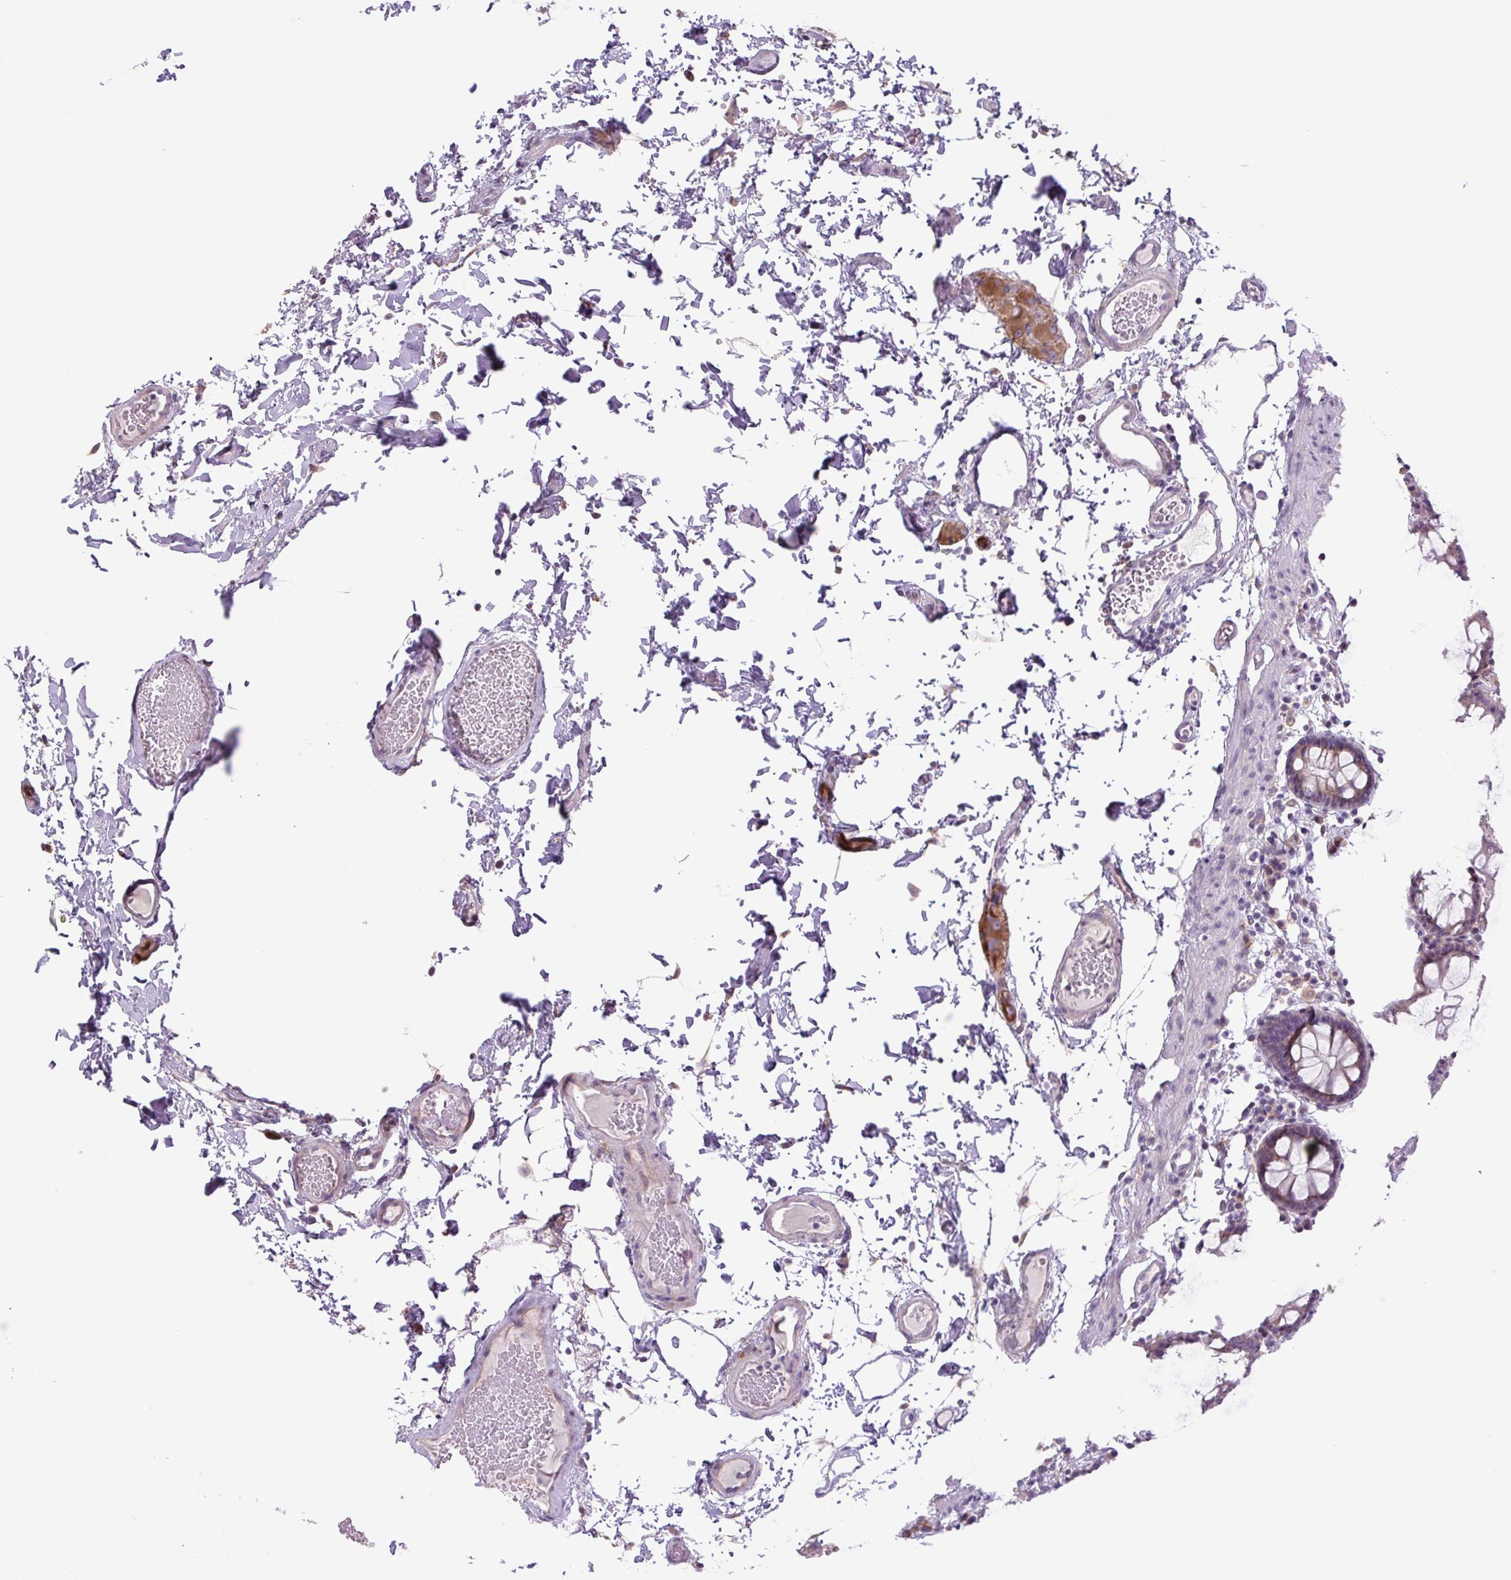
{"staining": {"intensity": "weak", "quantity": "<25%", "location": "cytoplasmic/membranous"}, "tissue": "colon", "cell_type": "Endothelial cells", "image_type": "normal", "snomed": [{"axis": "morphology", "description": "Normal tissue, NOS"}, {"axis": "topography", "description": "Colon"}, {"axis": "topography", "description": "Peripheral nerve tissue"}], "caption": "High magnification brightfield microscopy of benign colon stained with DAB (3,3'-diaminobenzidine) (brown) and counterstained with hematoxylin (blue): endothelial cells show no significant expression.", "gene": "PLA2G4A", "patient": {"sex": "male", "age": 84}}